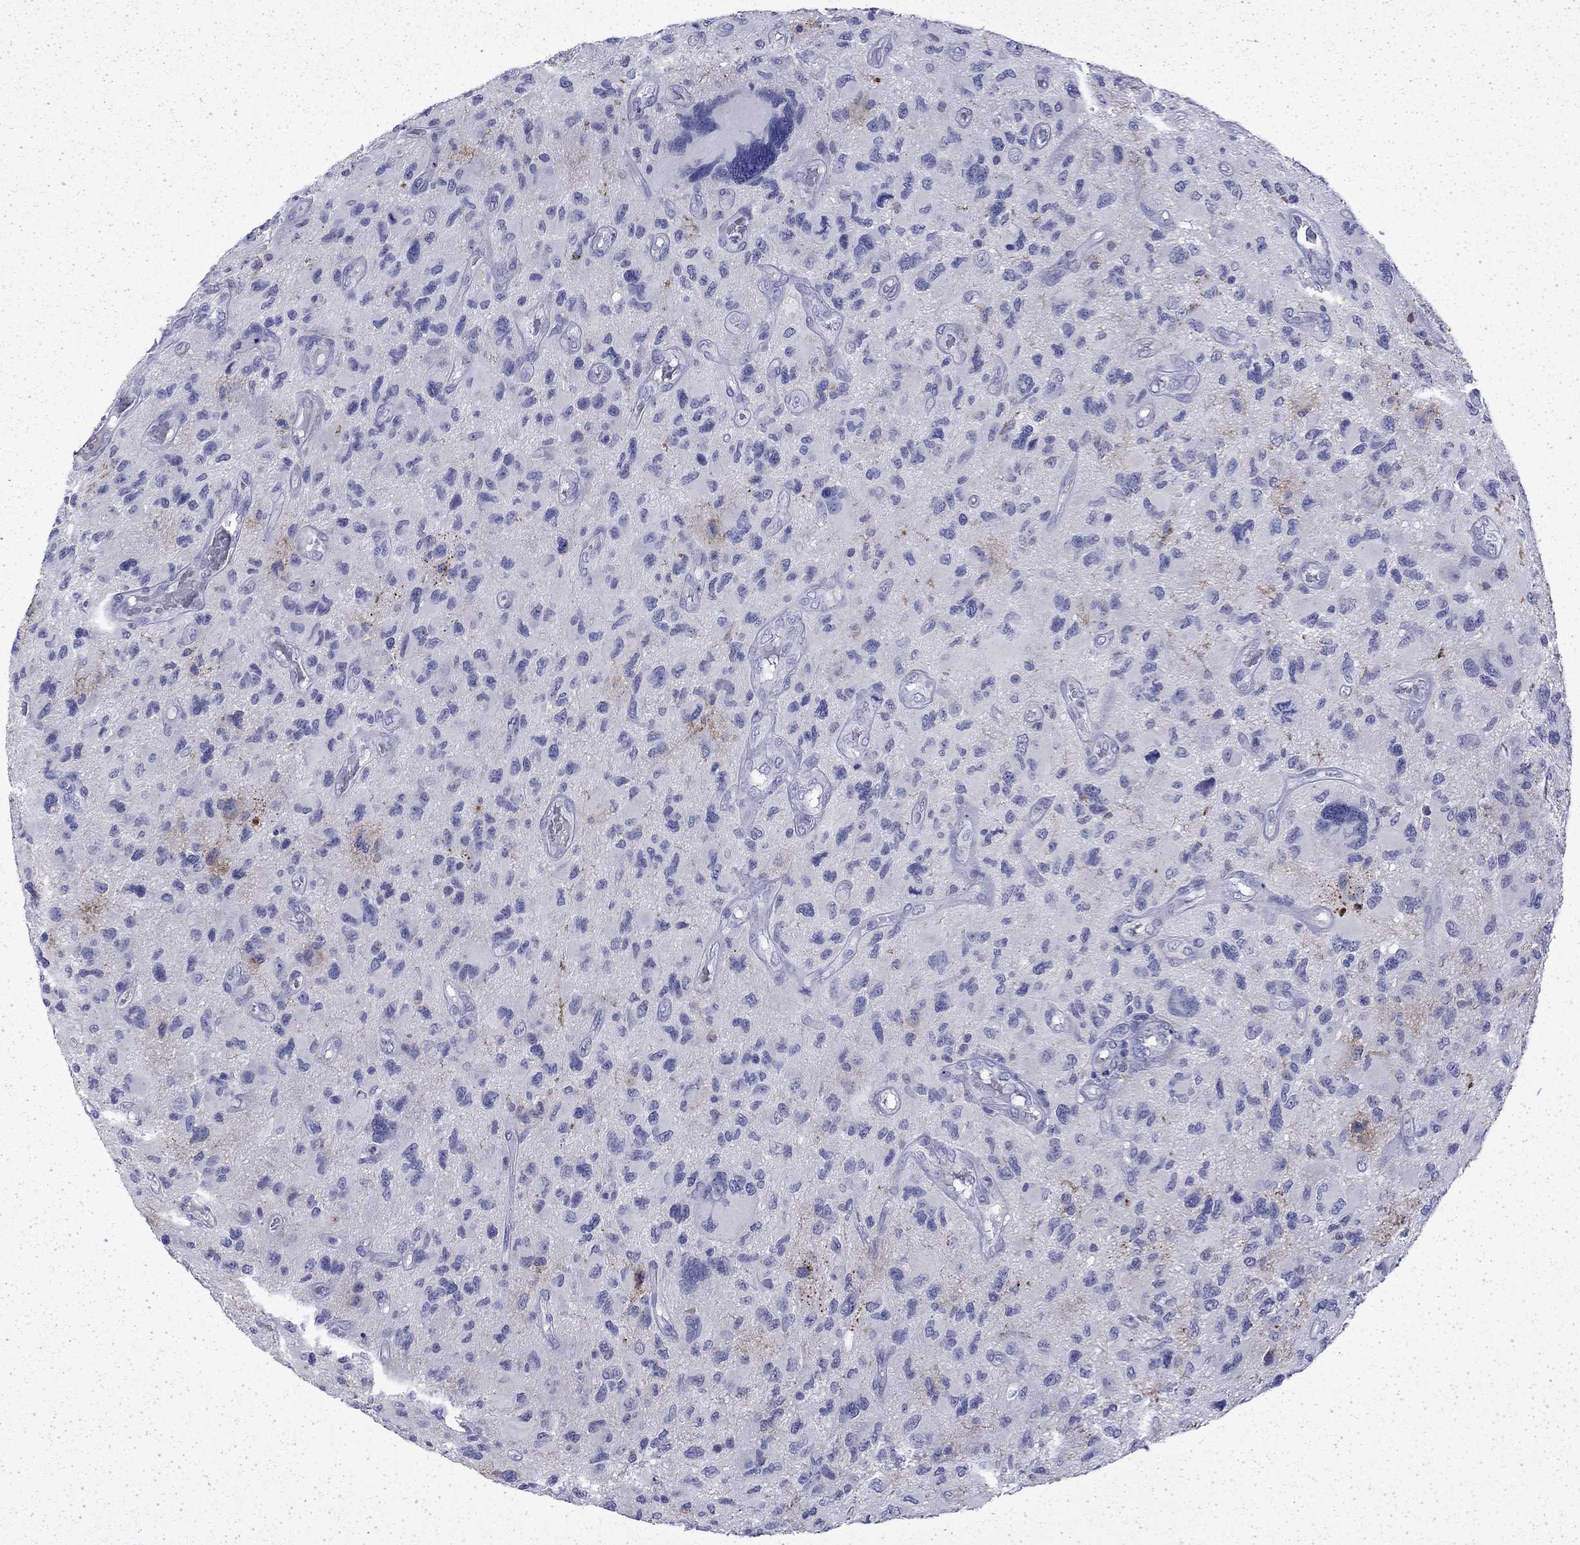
{"staining": {"intensity": "negative", "quantity": "none", "location": "none"}, "tissue": "glioma", "cell_type": "Tumor cells", "image_type": "cancer", "snomed": [{"axis": "morphology", "description": "Glioma, malignant, NOS"}, {"axis": "morphology", "description": "Glioma, malignant, High grade"}, {"axis": "topography", "description": "Brain"}], "caption": "Tumor cells are negative for brown protein staining in glioma.", "gene": "ENPP6", "patient": {"sex": "female", "age": 71}}